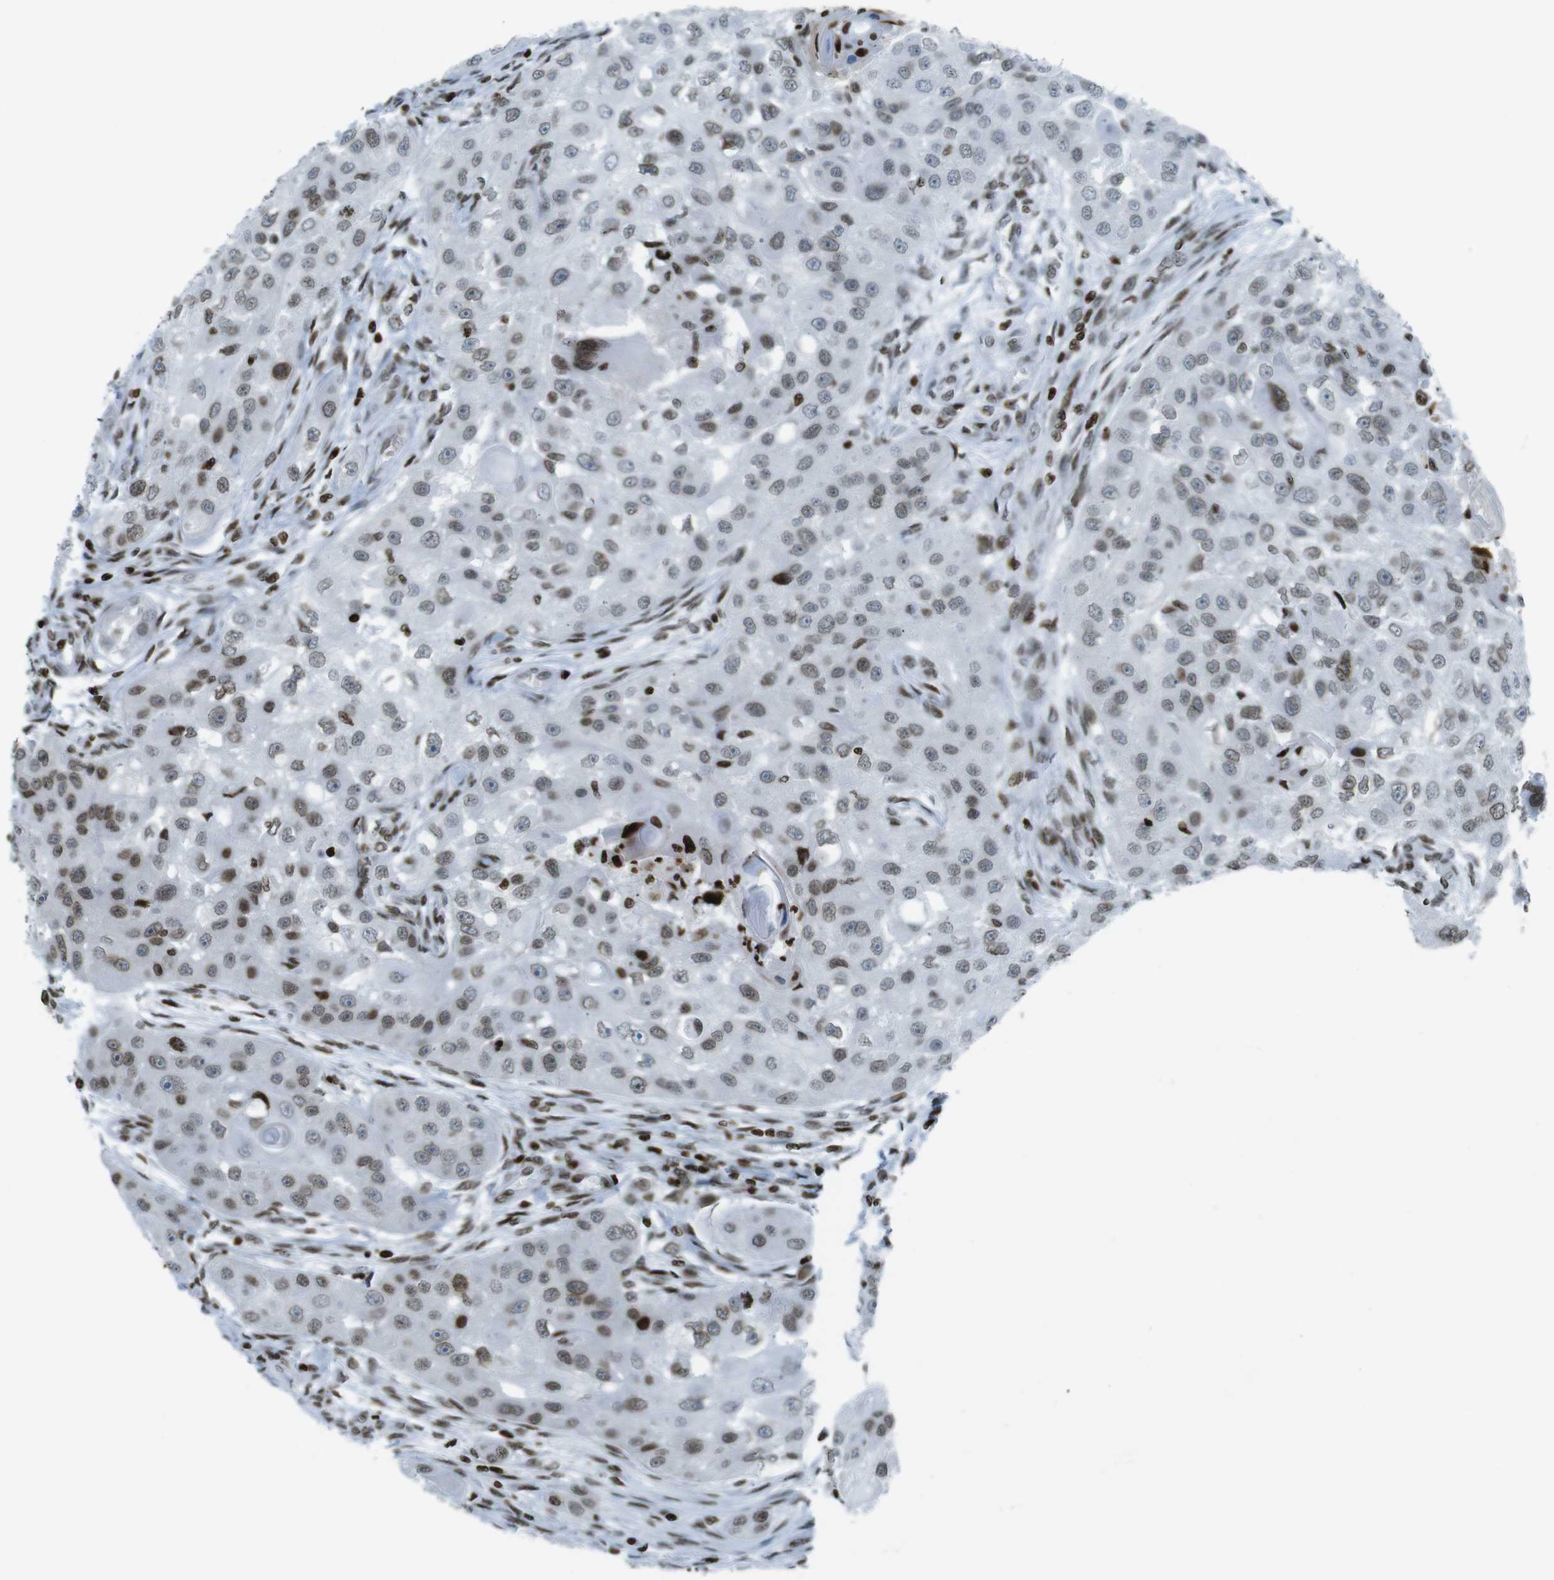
{"staining": {"intensity": "weak", "quantity": ">75%", "location": "nuclear"}, "tissue": "head and neck cancer", "cell_type": "Tumor cells", "image_type": "cancer", "snomed": [{"axis": "morphology", "description": "Normal tissue, NOS"}, {"axis": "morphology", "description": "Squamous cell carcinoma, NOS"}, {"axis": "topography", "description": "Skeletal muscle"}, {"axis": "topography", "description": "Head-Neck"}], "caption": "Approximately >75% of tumor cells in squamous cell carcinoma (head and neck) reveal weak nuclear protein expression as visualized by brown immunohistochemical staining.", "gene": "H2AC8", "patient": {"sex": "male", "age": 51}}